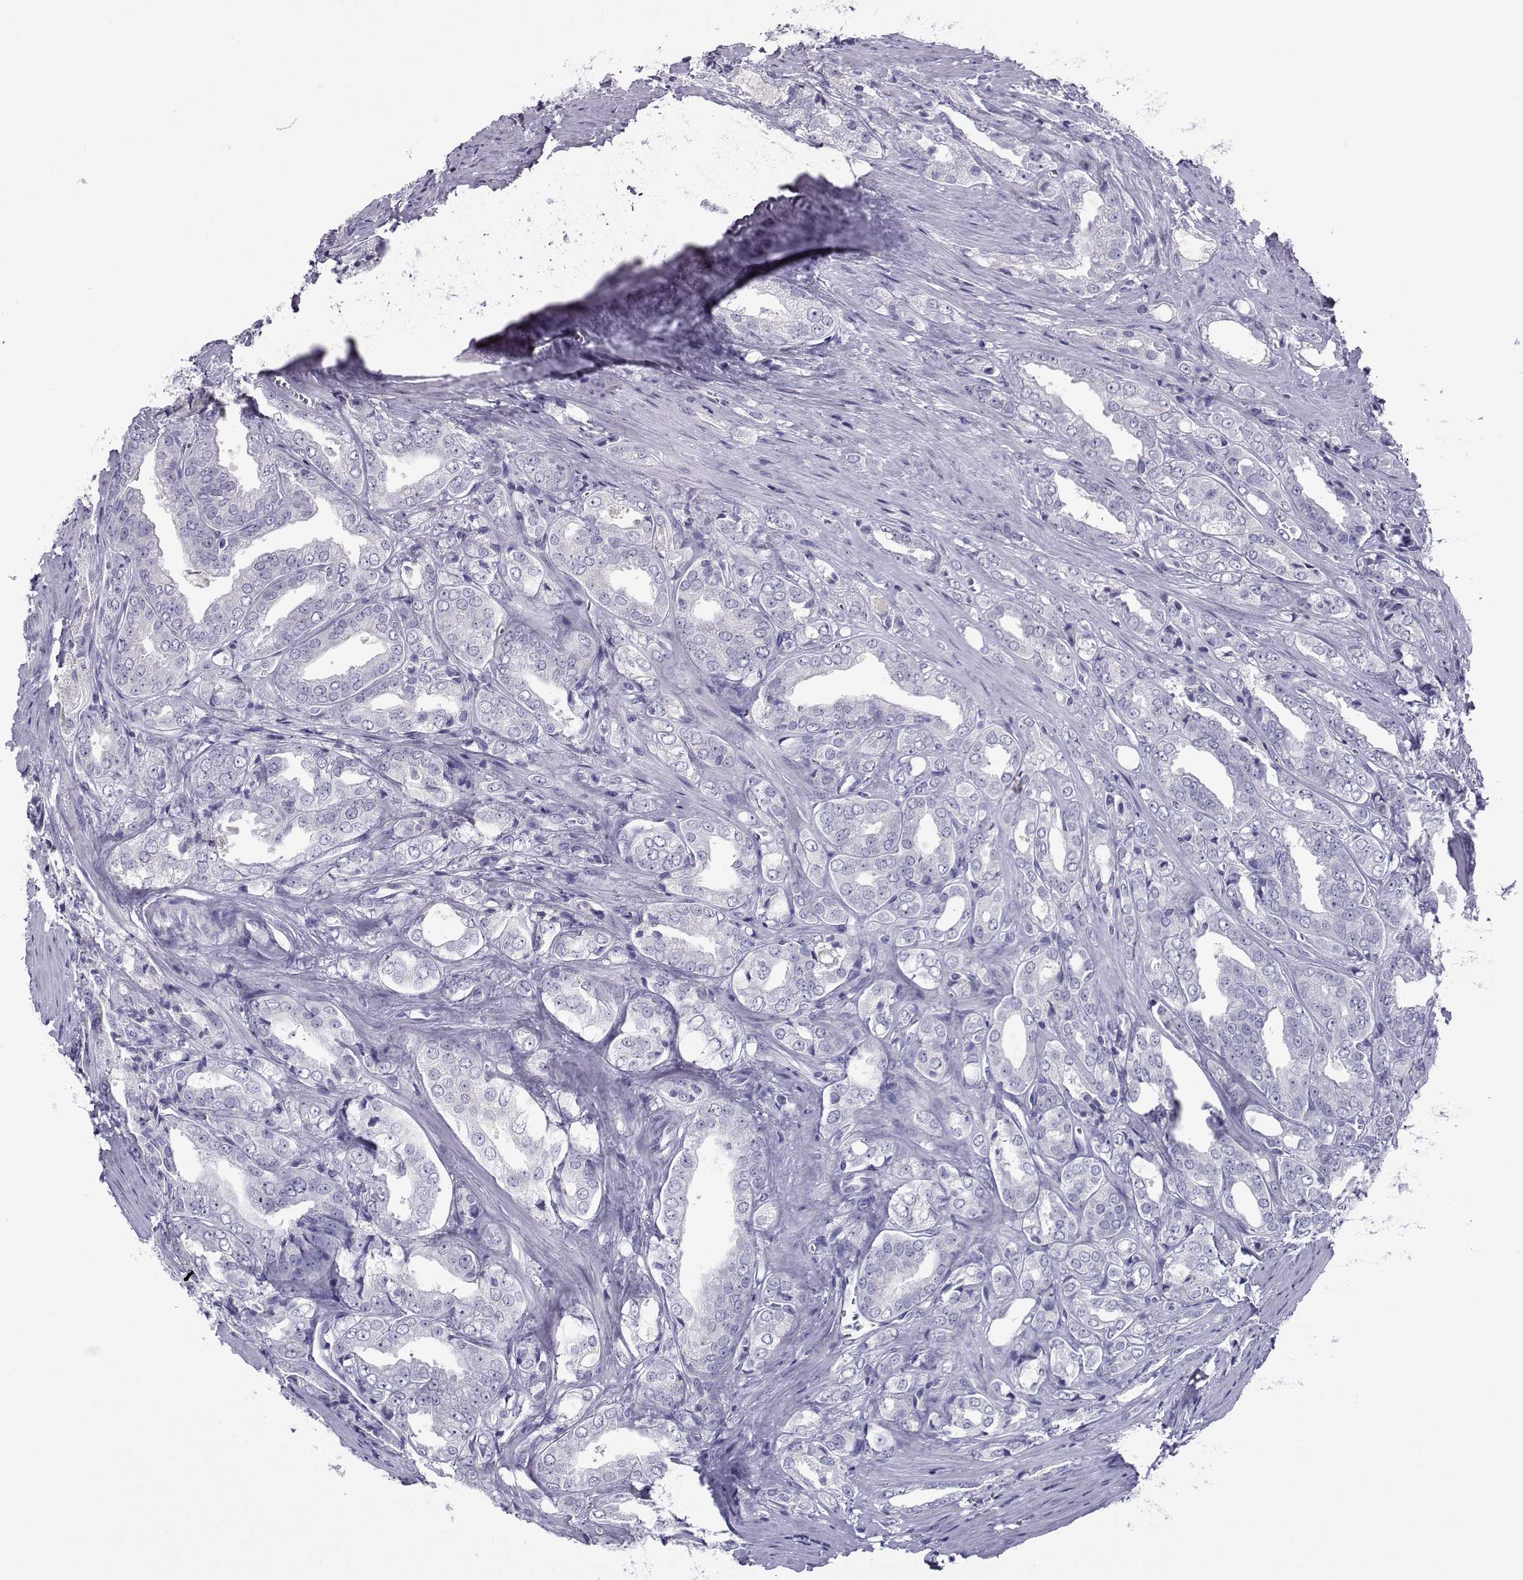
{"staining": {"intensity": "negative", "quantity": "none", "location": "none"}, "tissue": "prostate cancer", "cell_type": "Tumor cells", "image_type": "cancer", "snomed": [{"axis": "morphology", "description": "Adenocarcinoma, NOS"}, {"axis": "morphology", "description": "Adenocarcinoma, High grade"}, {"axis": "topography", "description": "Prostate"}], "caption": "Micrograph shows no protein expression in tumor cells of prostate cancer tissue.", "gene": "ARMC2", "patient": {"sex": "male", "age": 70}}